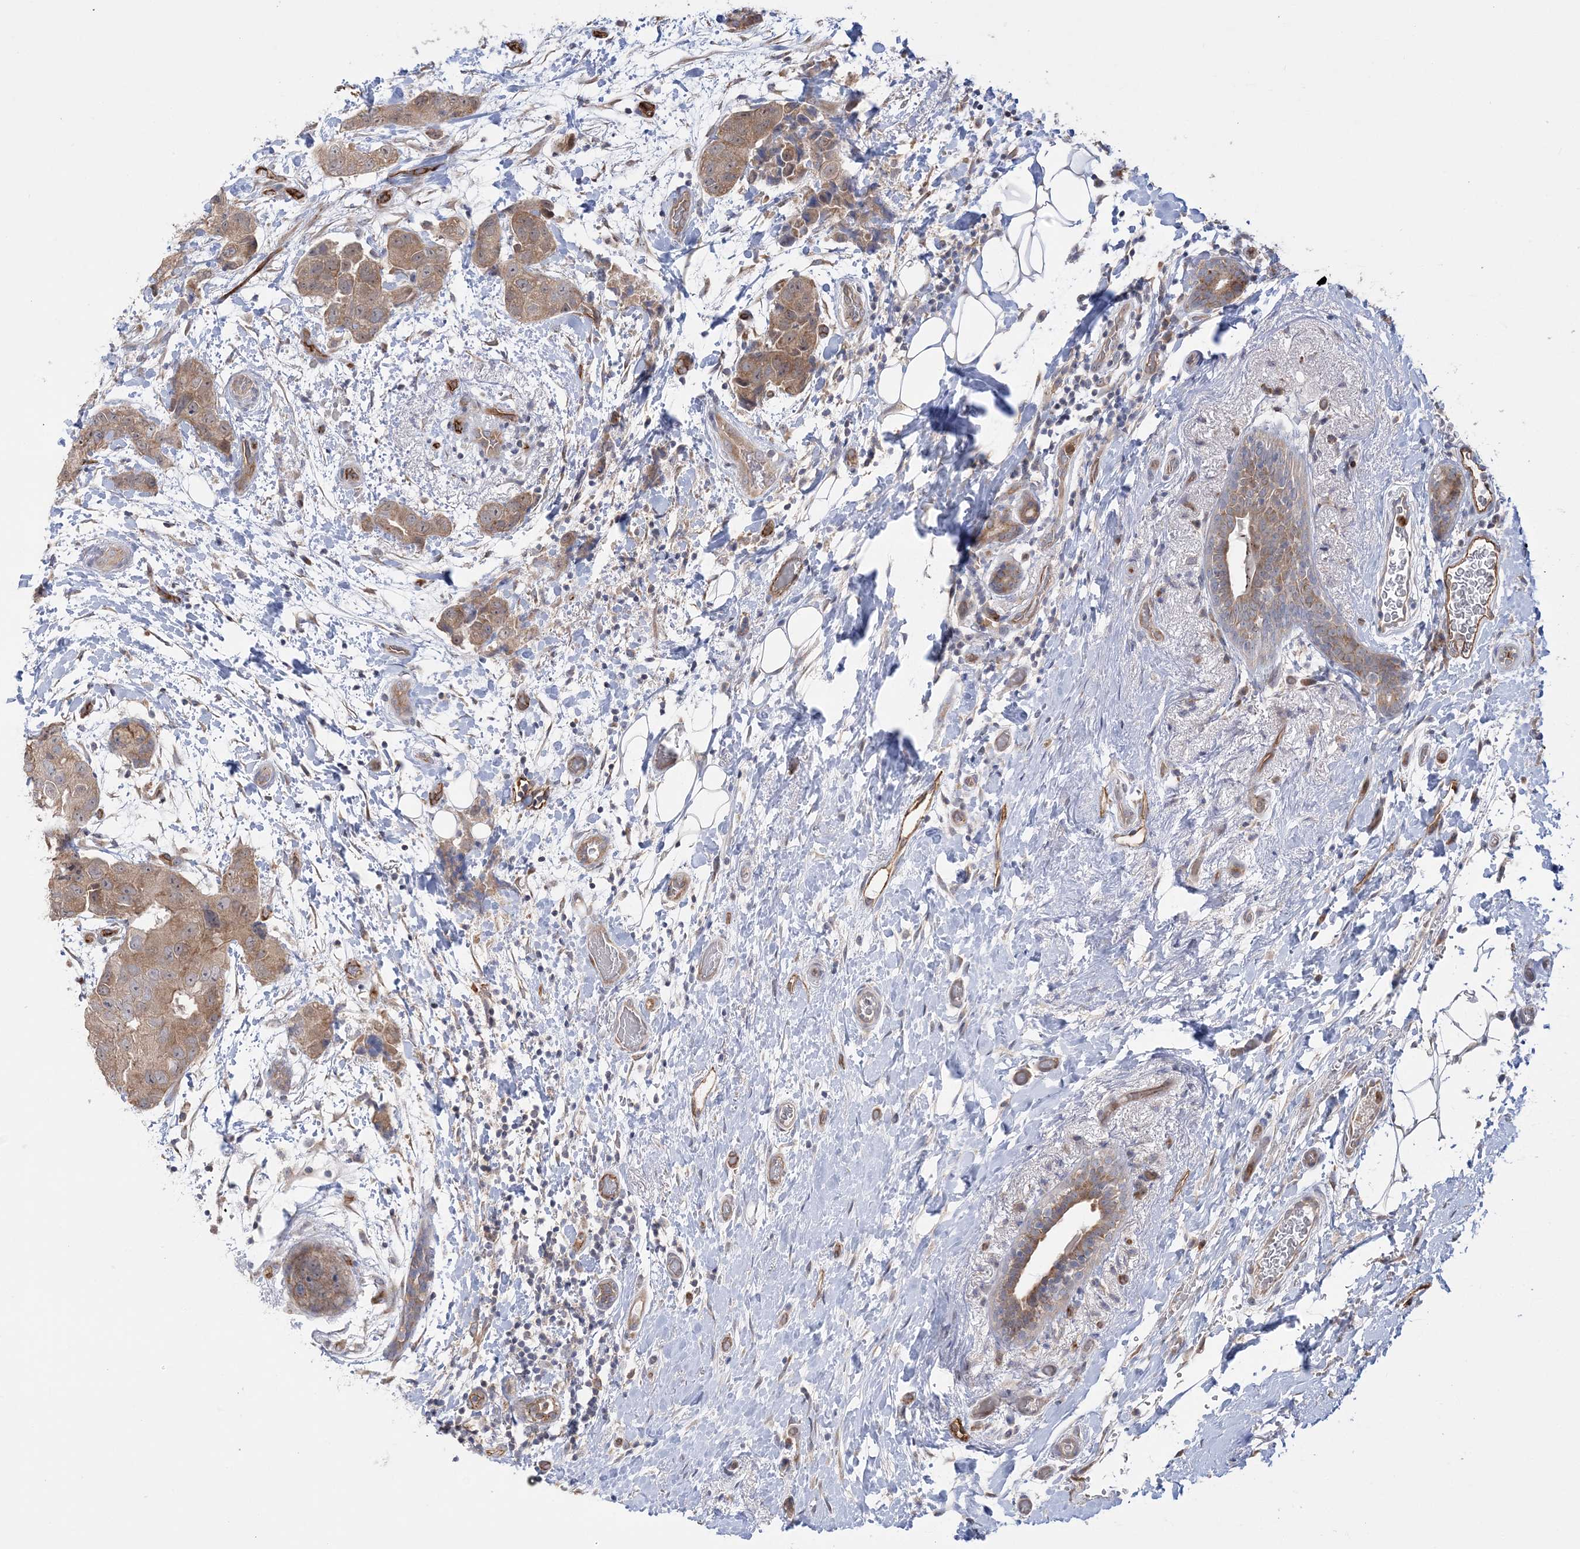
{"staining": {"intensity": "moderate", "quantity": ">75%", "location": "cytoplasmic/membranous"}, "tissue": "breast cancer", "cell_type": "Tumor cells", "image_type": "cancer", "snomed": [{"axis": "morphology", "description": "Duct carcinoma"}, {"axis": "topography", "description": "Breast"}], "caption": "Protein expression analysis of breast cancer reveals moderate cytoplasmic/membranous staining in about >75% of tumor cells.", "gene": "FARSB", "patient": {"sex": "female", "age": 62}}